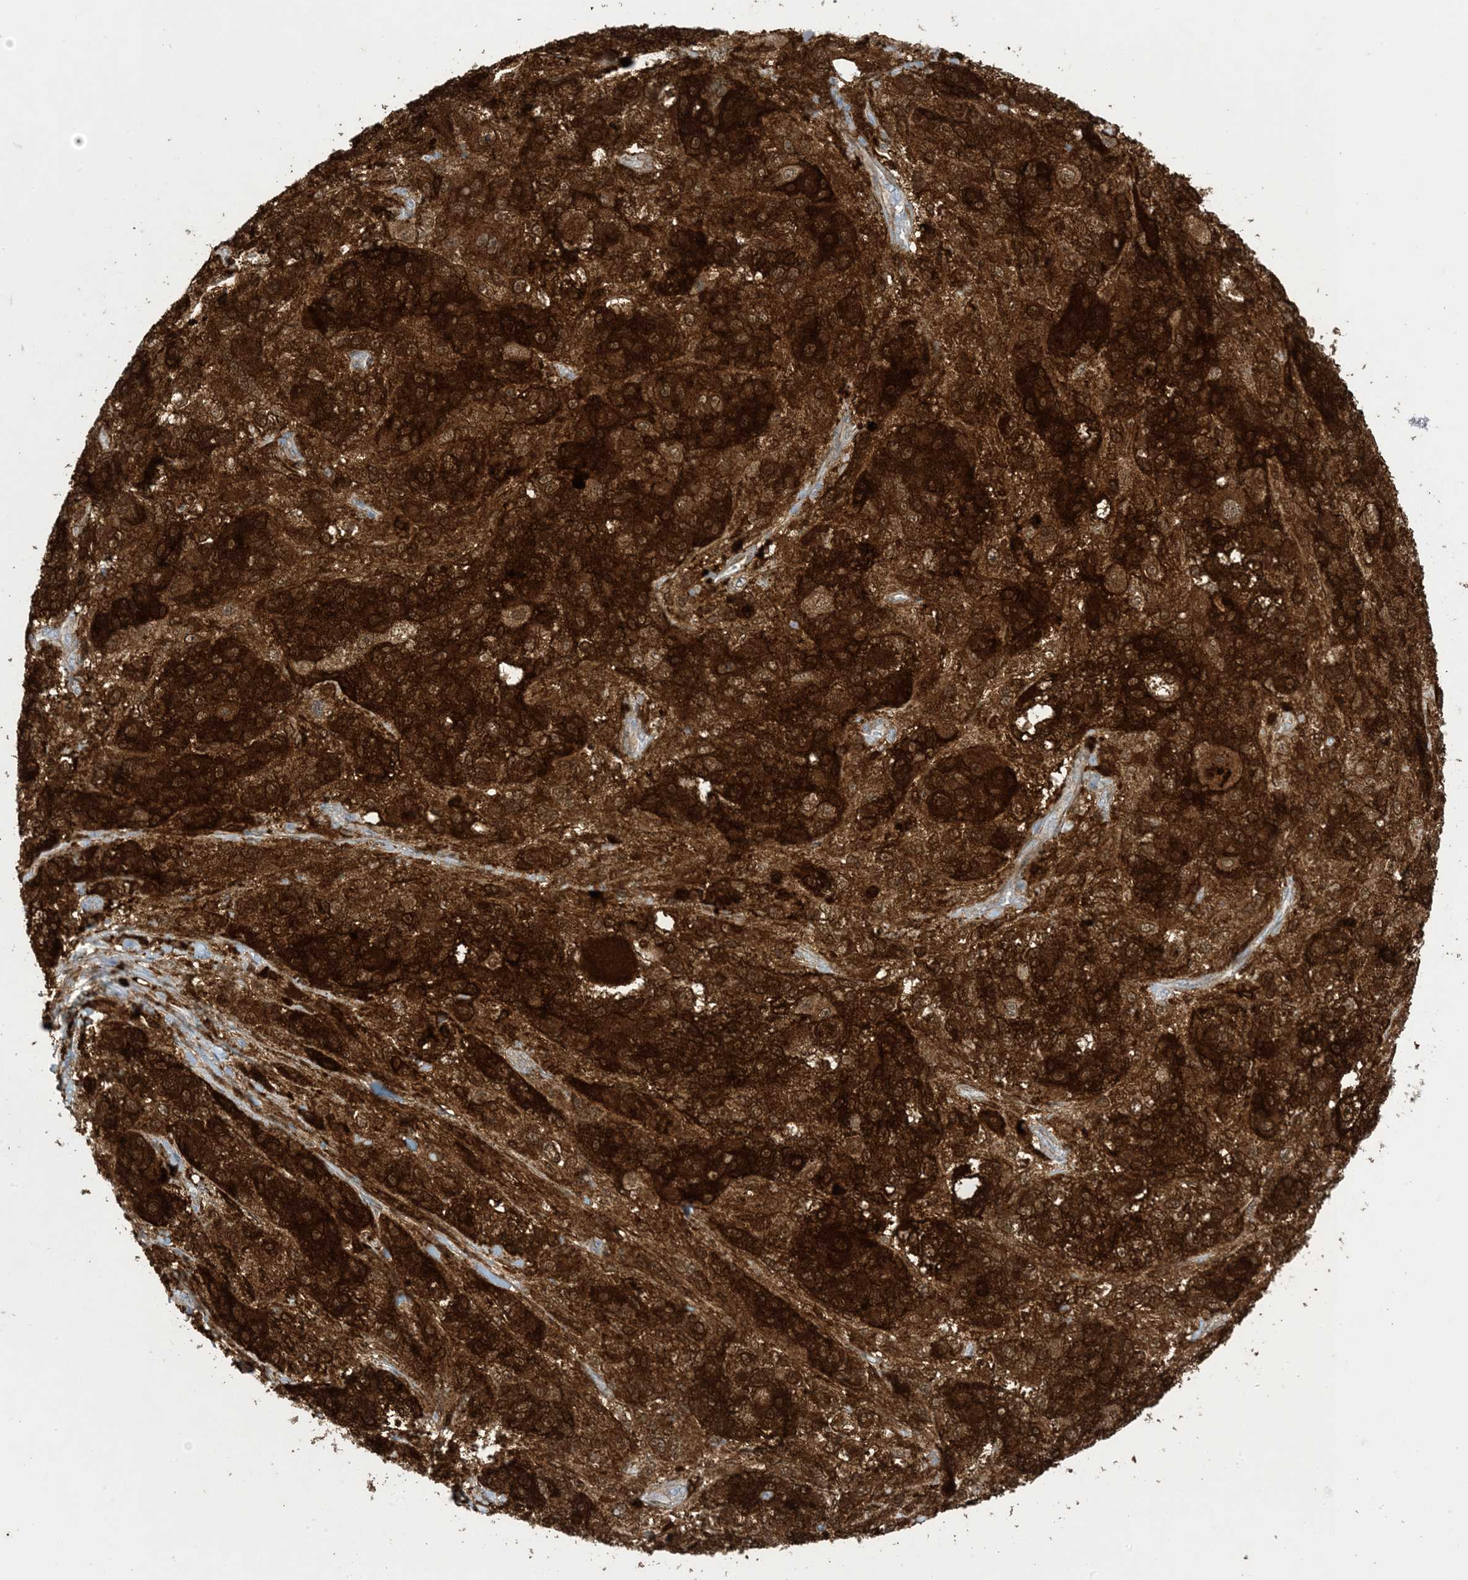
{"staining": {"intensity": "strong", "quantity": ">75%", "location": "cytoplasmic/membranous"}, "tissue": "melanoma", "cell_type": "Tumor cells", "image_type": "cancer", "snomed": [{"axis": "morphology", "description": "Necrosis, NOS"}, {"axis": "morphology", "description": "Malignant melanoma, NOS"}, {"axis": "topography", "description": "Skin"}], "caption": "Immunohistochemistry (IHC) micrograph of human melanoma stained for a protein (brown), which displays high levels of strong cytoplasmic/membranous staining in approximately >75% of tumor cells.", "gene": "GSN", "patient": {"sex": "female", "age": 87}}